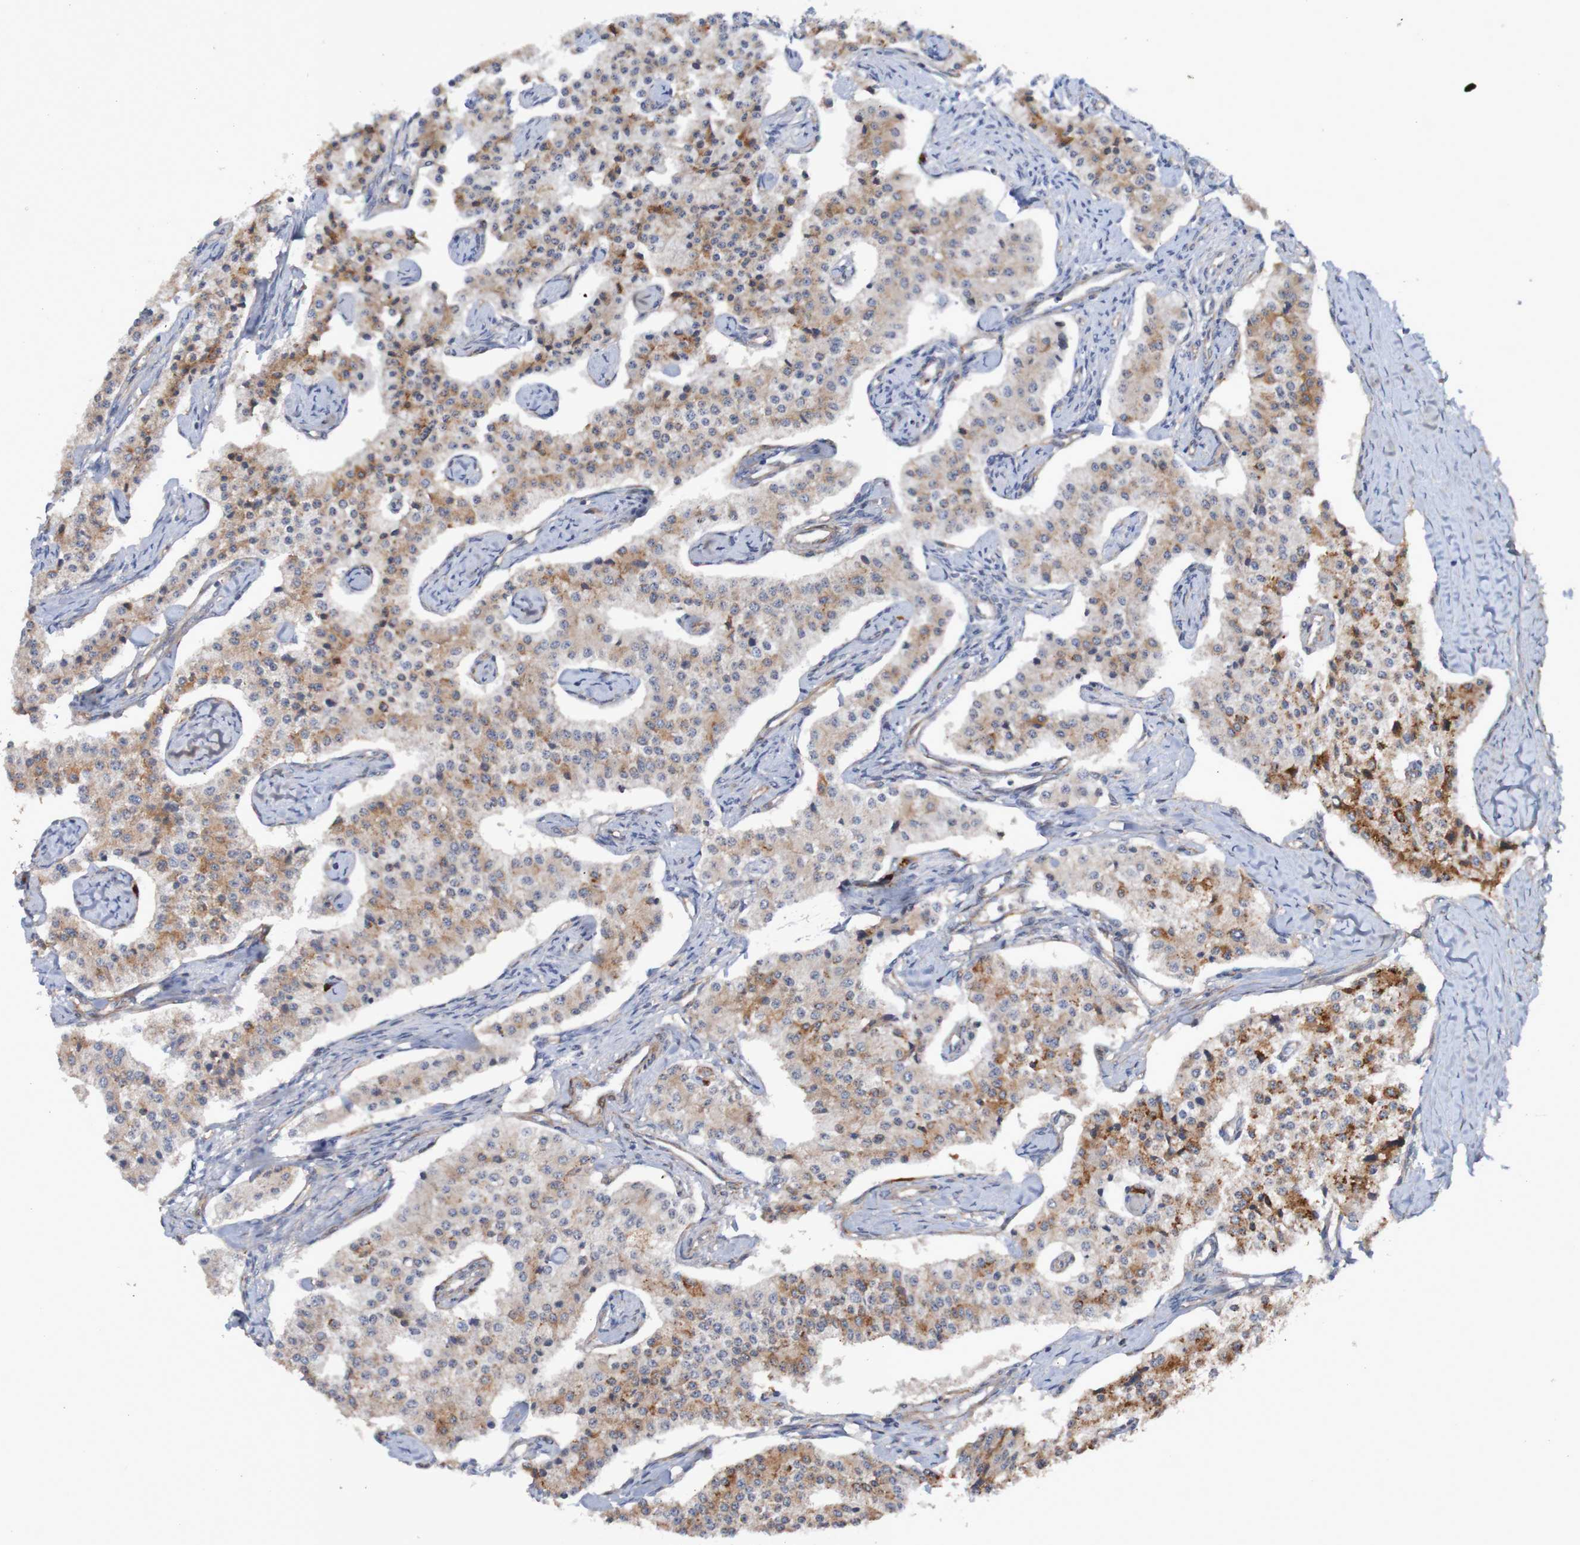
{"staining": {"intensity": "moderate", "quantity": ">75%", "location": "cytoplasmic/membranous"}, "tissue": "carcinoid", "cell_type": "Tumor cells", "image_type": "cancer", "snomed": [{"axis": "morphology", "description": "Carcinoid, malignant, NOS"}, {"axis": "topography", "description": "Colon"}], "caption": "Carcinoid stained with immunohistochemistry (IHC) displays moderate cytoplasmic/membranous expression in approximately >75% of tumor cells. (IHC, brightfield microscopy, high magnification).", "gene": "ST8SIA6", "patient": {"sex": "female", "age": 52}}